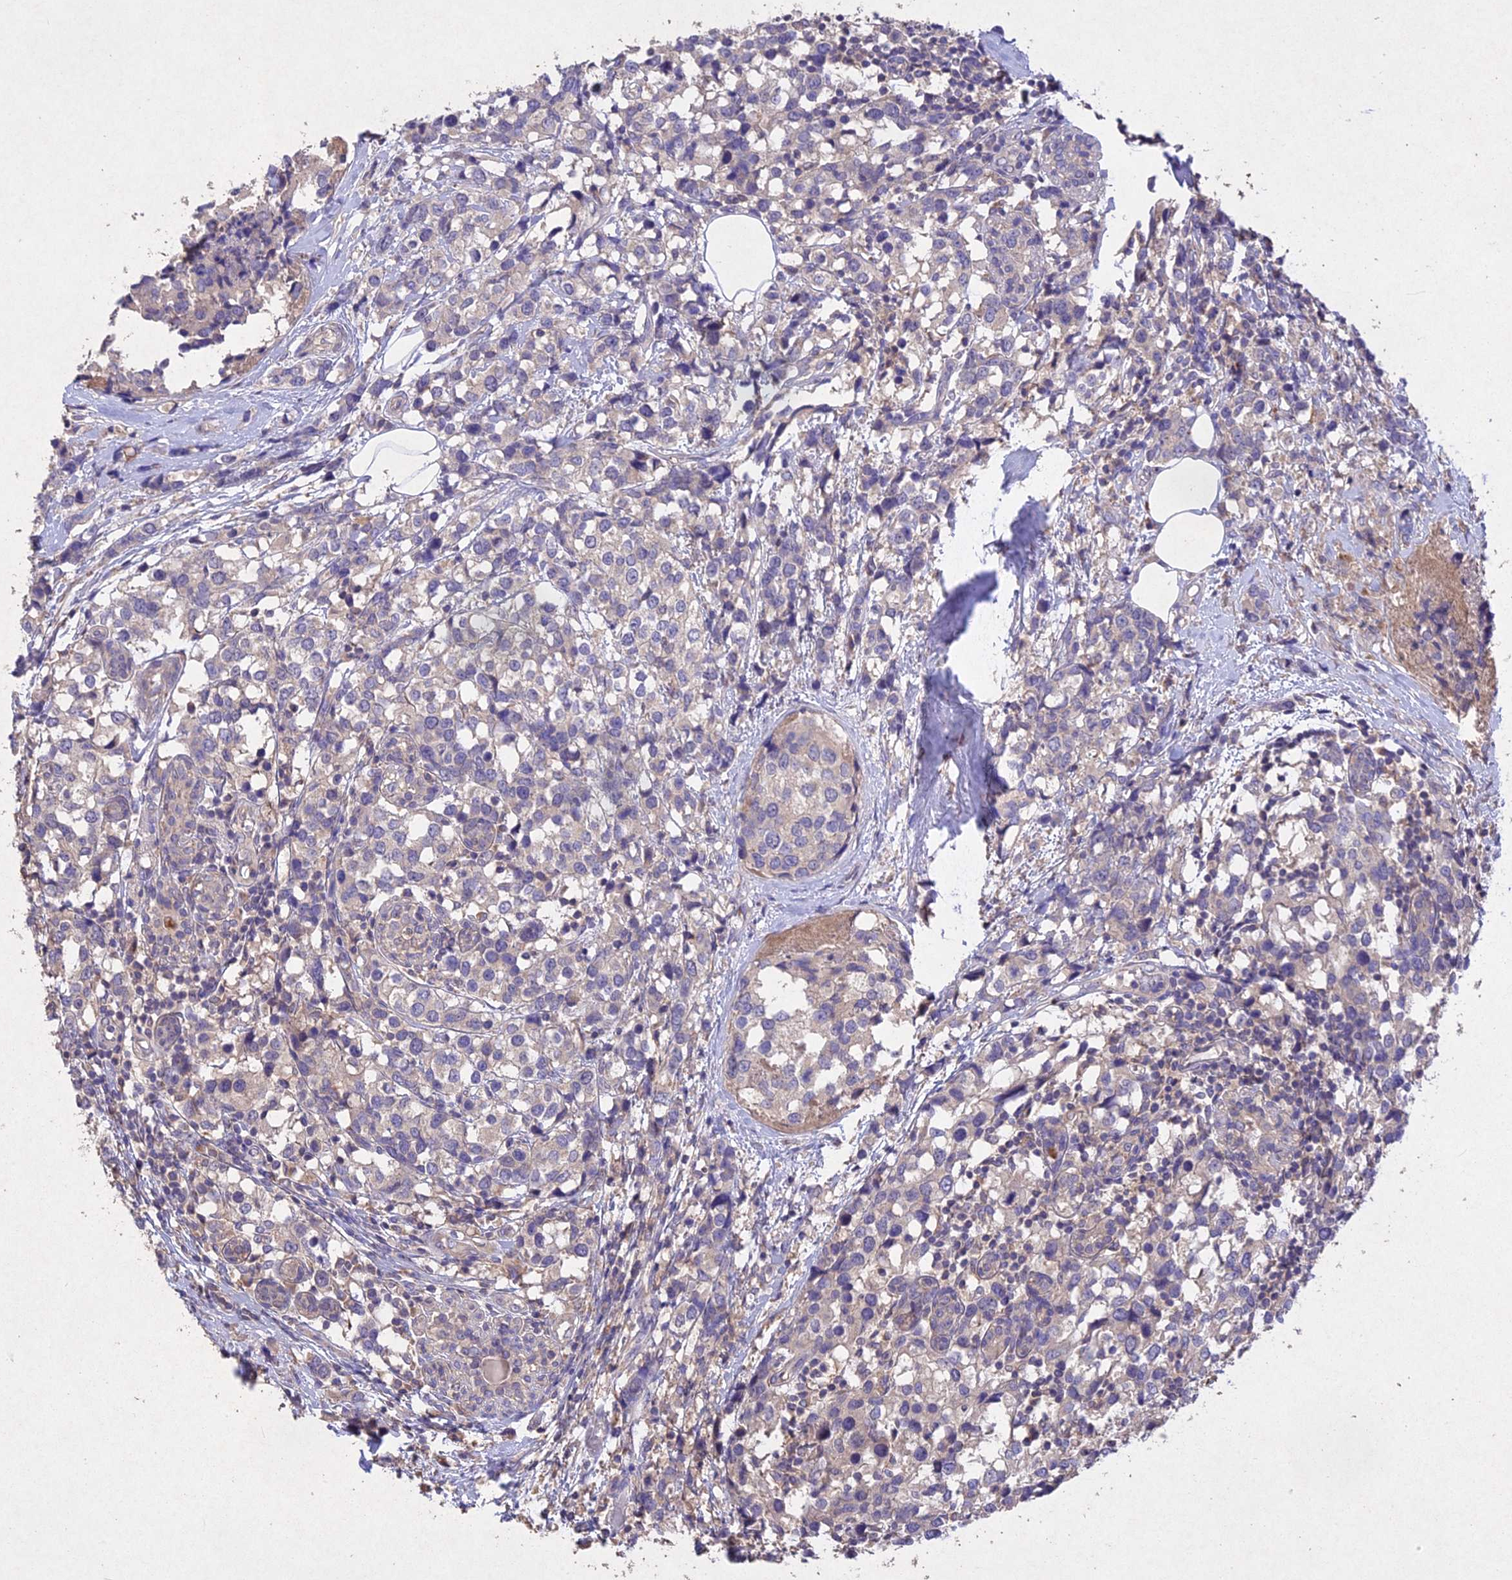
{"staining": {"intensity": "negative", "quantity": "none", "location": "none"}, "tissue": "breast cancer", "cell_type": "Tumor cells", "image_type": "cancer", "snomed": [{"axis": "morphology", "description": "Lobular carcinoma"}, {"axis": "topography", "description": "Breast"}], "caption": "Immunohistochemistry (IHC) image of breast lobular carcinoma stained for a protein (brown), which shows no staining in tumor cells. The staining was performed using DAB (3,3'-diaminobenzidine) to visualize the protein expression in brown, while the nuclei were stained in blue with hematoxylin (Magnification: 20x).", "gene": "SLC26A4", "patient": {"sex": "female", "age": 59}}